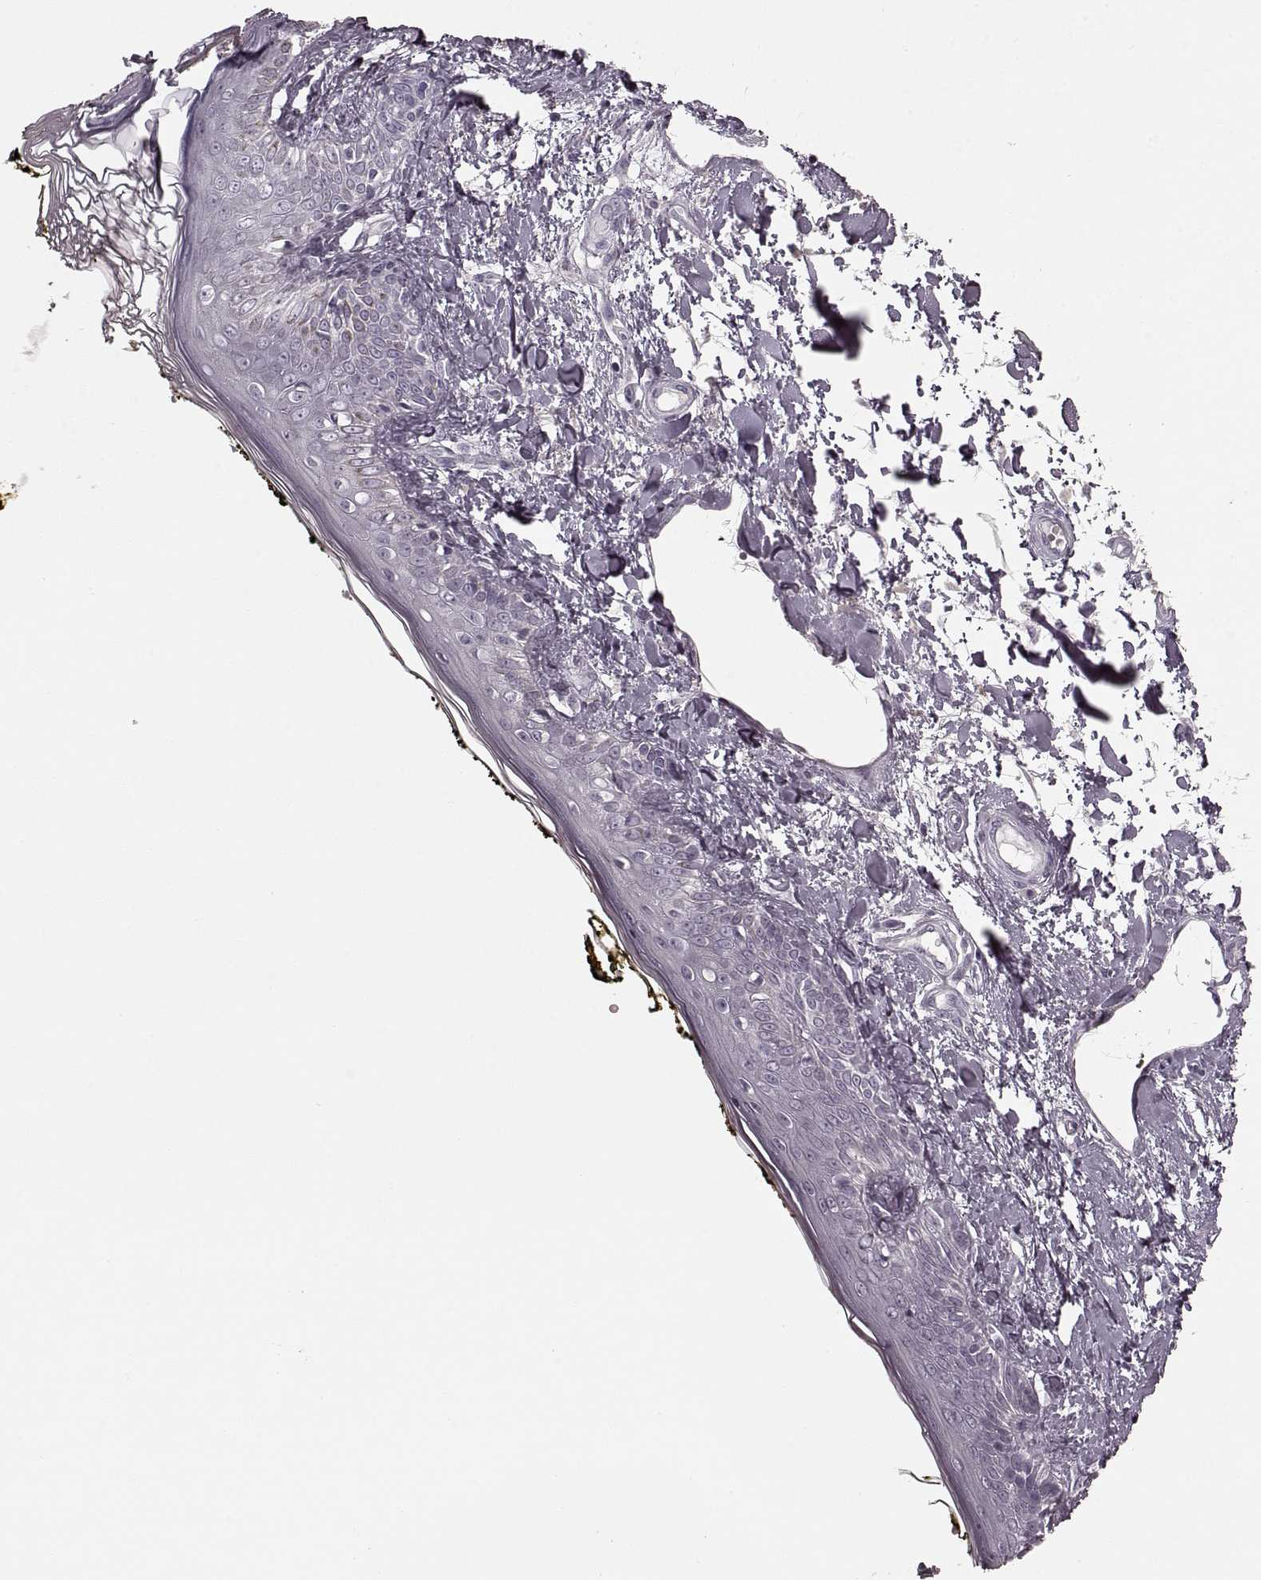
{"staining": {"intensity": "negative", "quantity": "none", "location": "none"}, "tissue": "skin", "cell_type": "Fibroblasts", "image_type": "normal", "snomed": [{"axis": "morphology", "description": "Normal tissue, NOS"}, {"axis": "topography", "description": "Skin"}], "caption": "An image of skin stained for a protein demonstrates no brown staining in fibroblasts. Brightfield microscopy of immunohistochemistry stained with DAB (3,3'-diaminobenzidine) (brown) and hematoxylin (blue), captured at high magnification.", "gene": "CST7", "patient": {"sex": "male", "age": 76}}